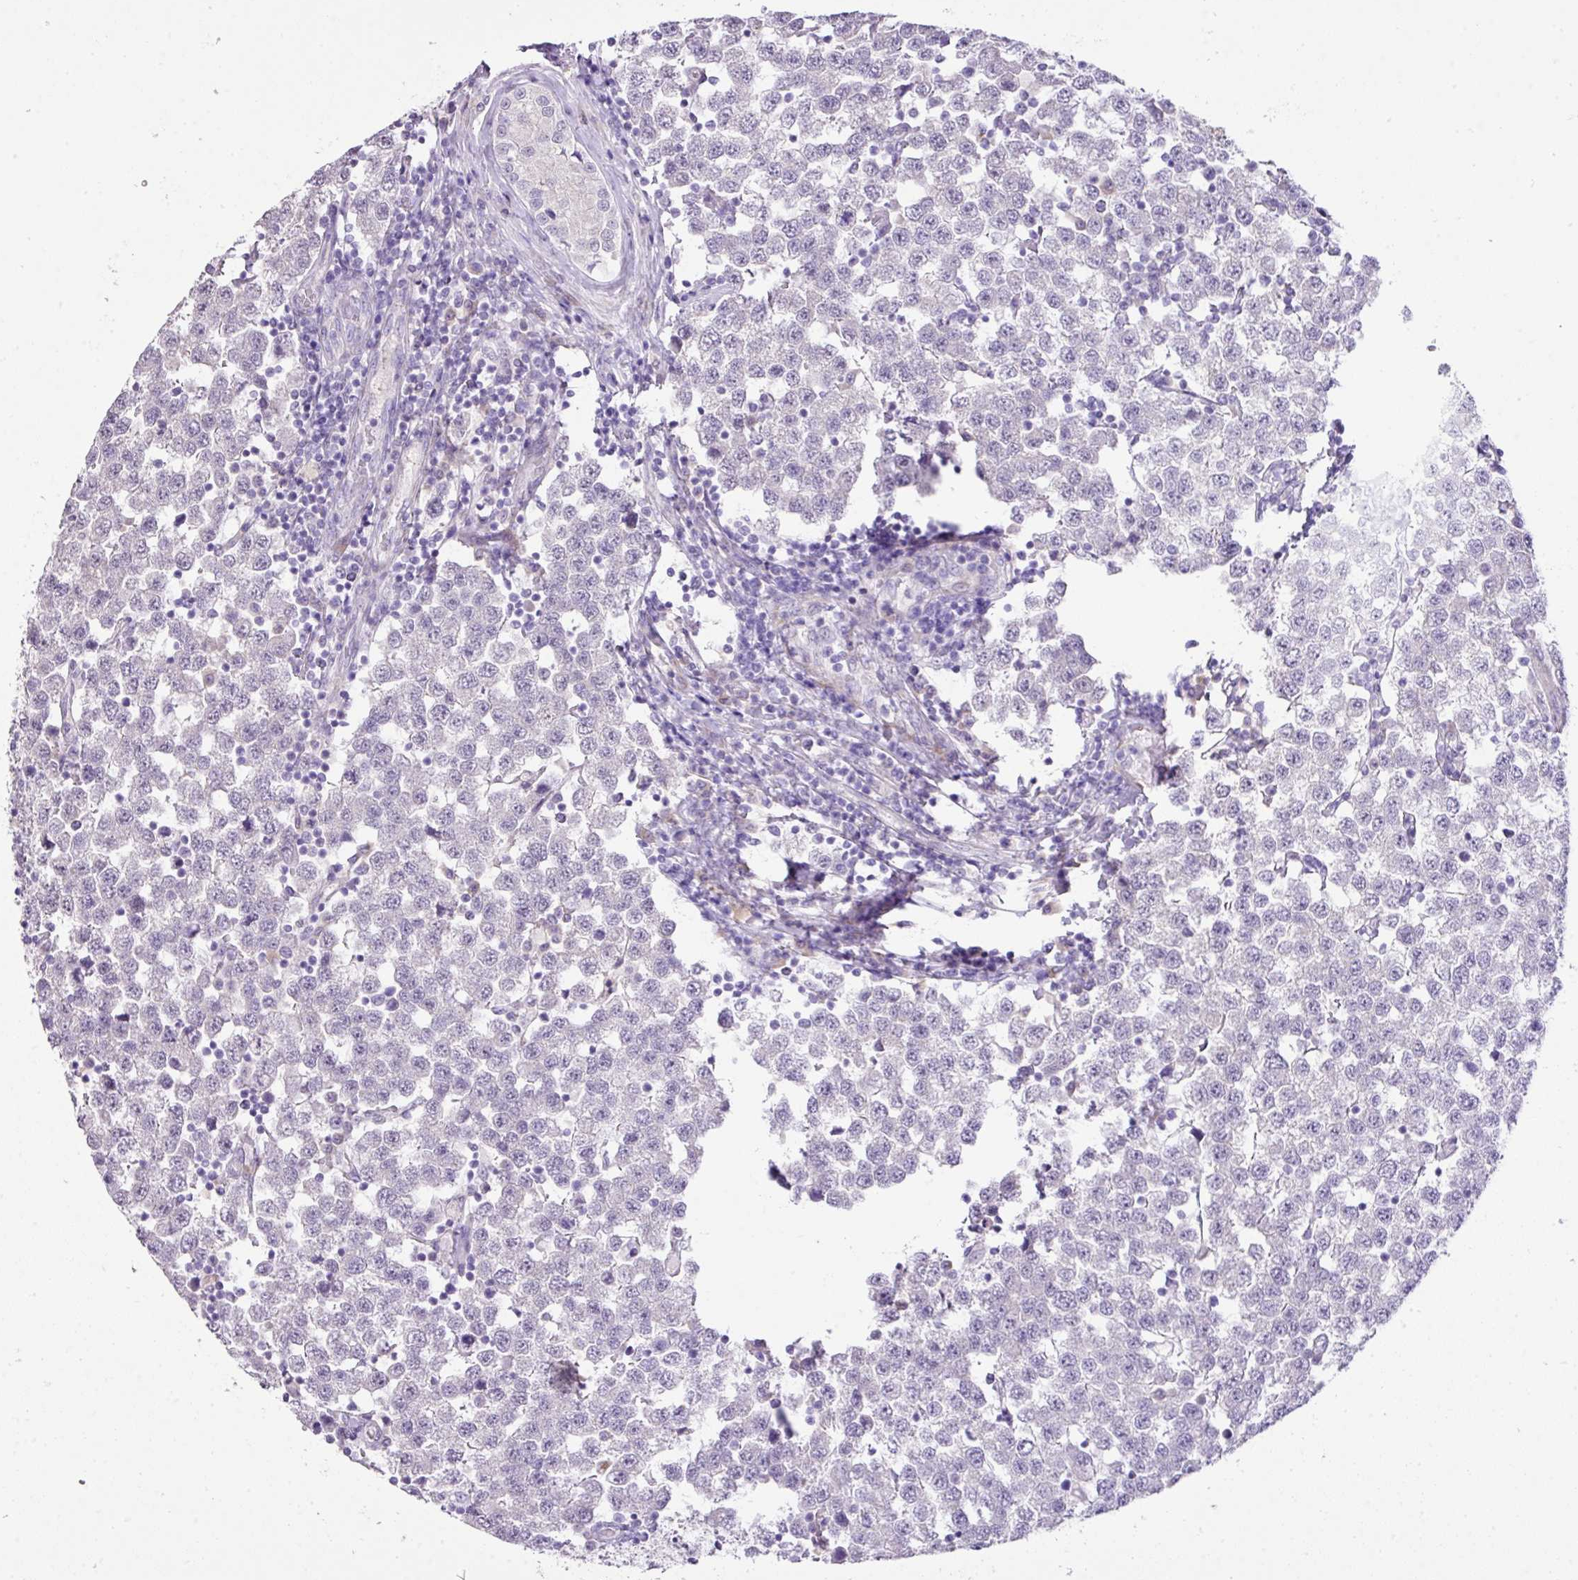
{"staining": {"intensity": "negative", "quantity": "none", "location": "none"}, "tissue": "testis cancer", "cell_type": "Tumor cells", "image_type": "cancer", "snomed": [{"axis": "morphology", "description": "Seminoma, NOS"}, {"axis": "topography", "description": "Testis"}], "caption": "A high-resolution histopathology image shows immunohistochemistry staining of seminoma (testis), which demonstrates no significant staining in tumor cells.", "gene": "DIP2A", "patient": {"sex": "male", "age": 34}}